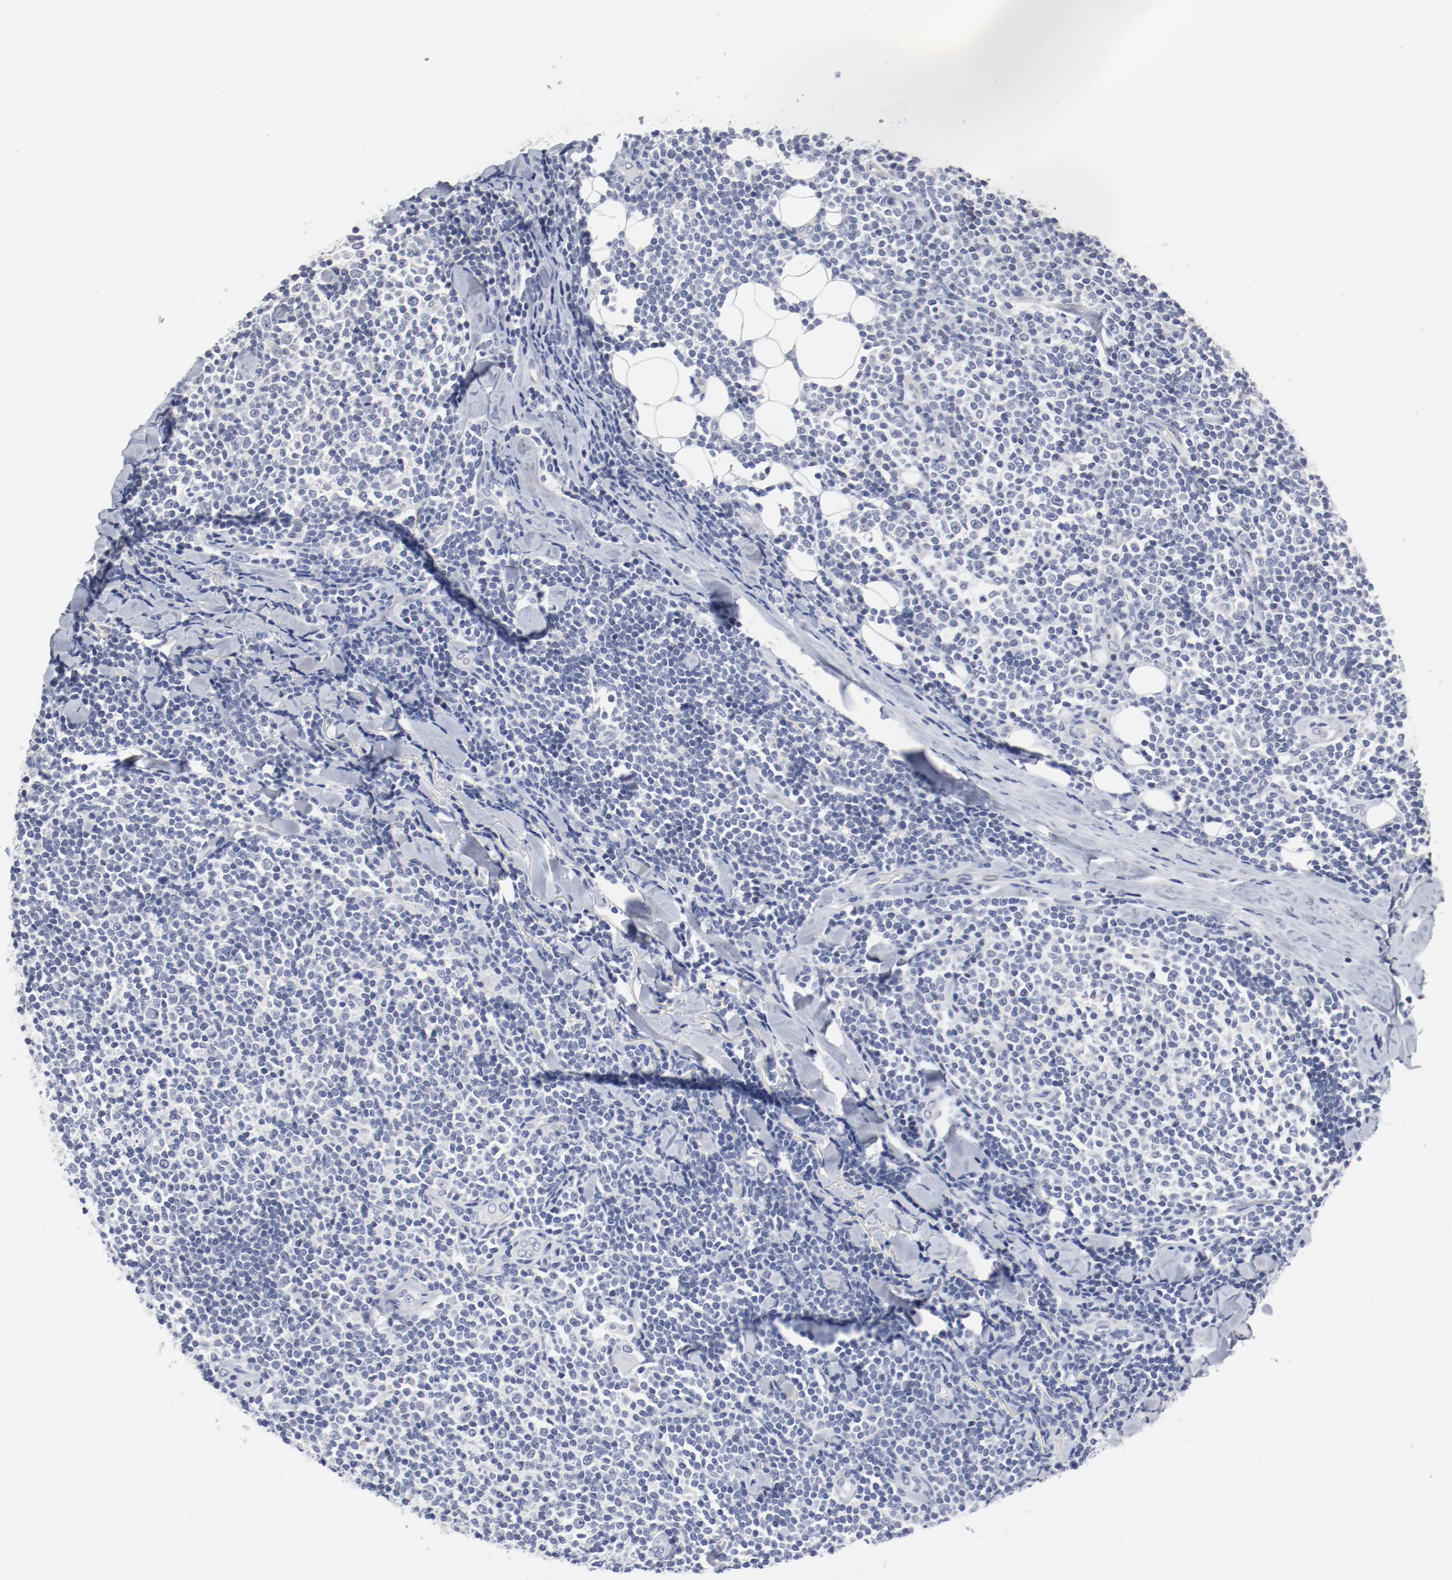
{"staining": {"intensity": "negative", "quantity": "none", "location": "none"}, "tissue": "lymphoma", "cell_type": "Tumor cells", "image_type": "cancer", "snomed": [{"axis": "morphology", "description": "Malignant lymphoma, non-Hodgkin's type, Low grade"}, {"axis": "topography", "description": "Soft tissue"}], "caption": "This is a image of immunohistochemistry (IHC) staining of lymphoma, which shows no staining in tumor cells.", "gene": "KCNK13", "patient": {"sex": "male", "age": 92}}